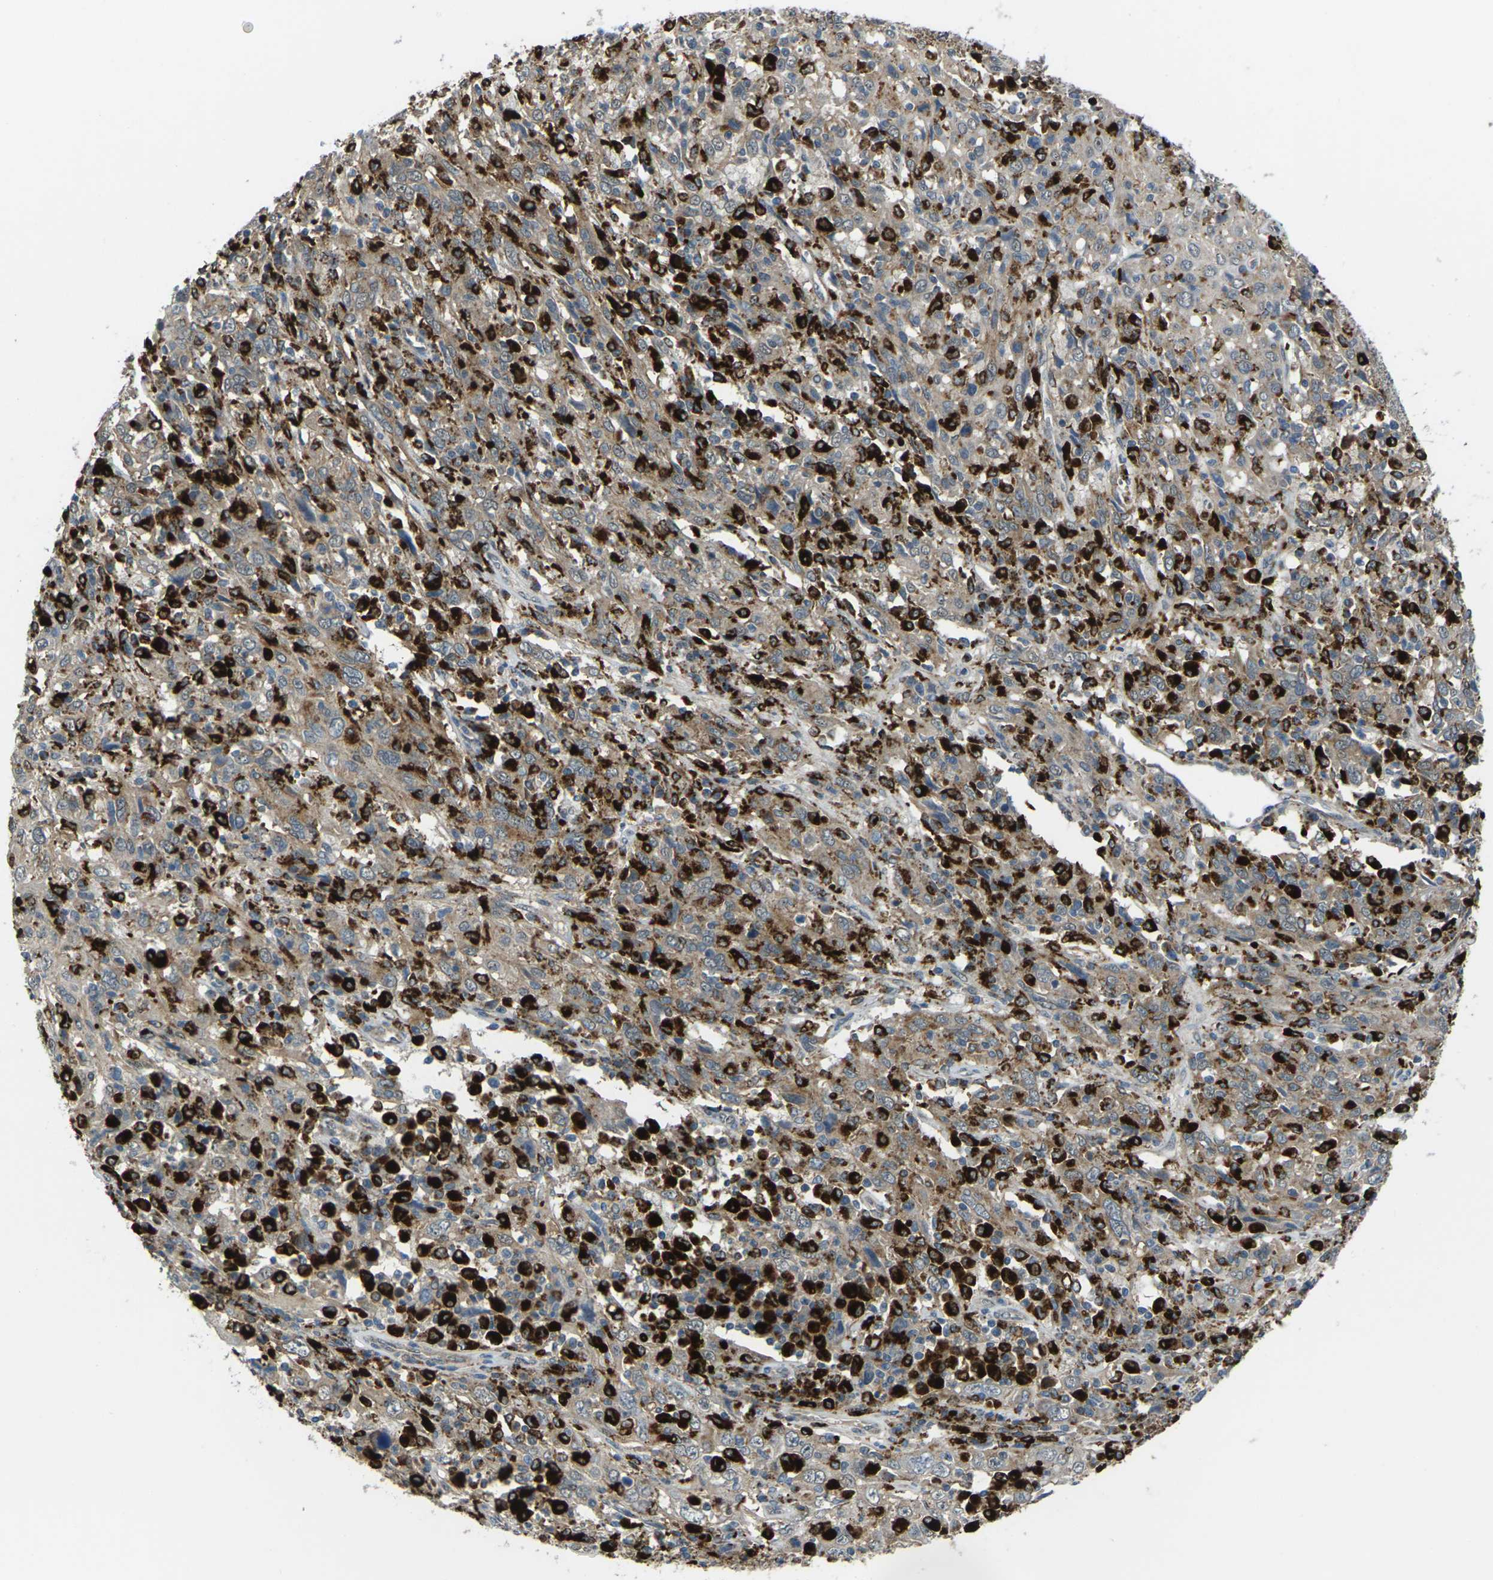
{"staining": {"intensity": "weak", "quantity": ">75%", "location": "cytoplasmic/membranous"}, "tissue": "cervical cancer", "cell_type": "Tumor cells", "image_type": "cancer", "snomed": [{"axis": "morphology", "description": "Squamous cell carcinoma, NOS"}, {"axis": "topography", "description": "Cervix"}], "caption": "Cervical squamous cell carcinoma stained for a protein (brown) reveals weak cytoplasmic/membranous positive staining in approximately >75% of tumor cells.", "gene": "SLC31A2", "patient": {"sex": "female", "age": 46}}